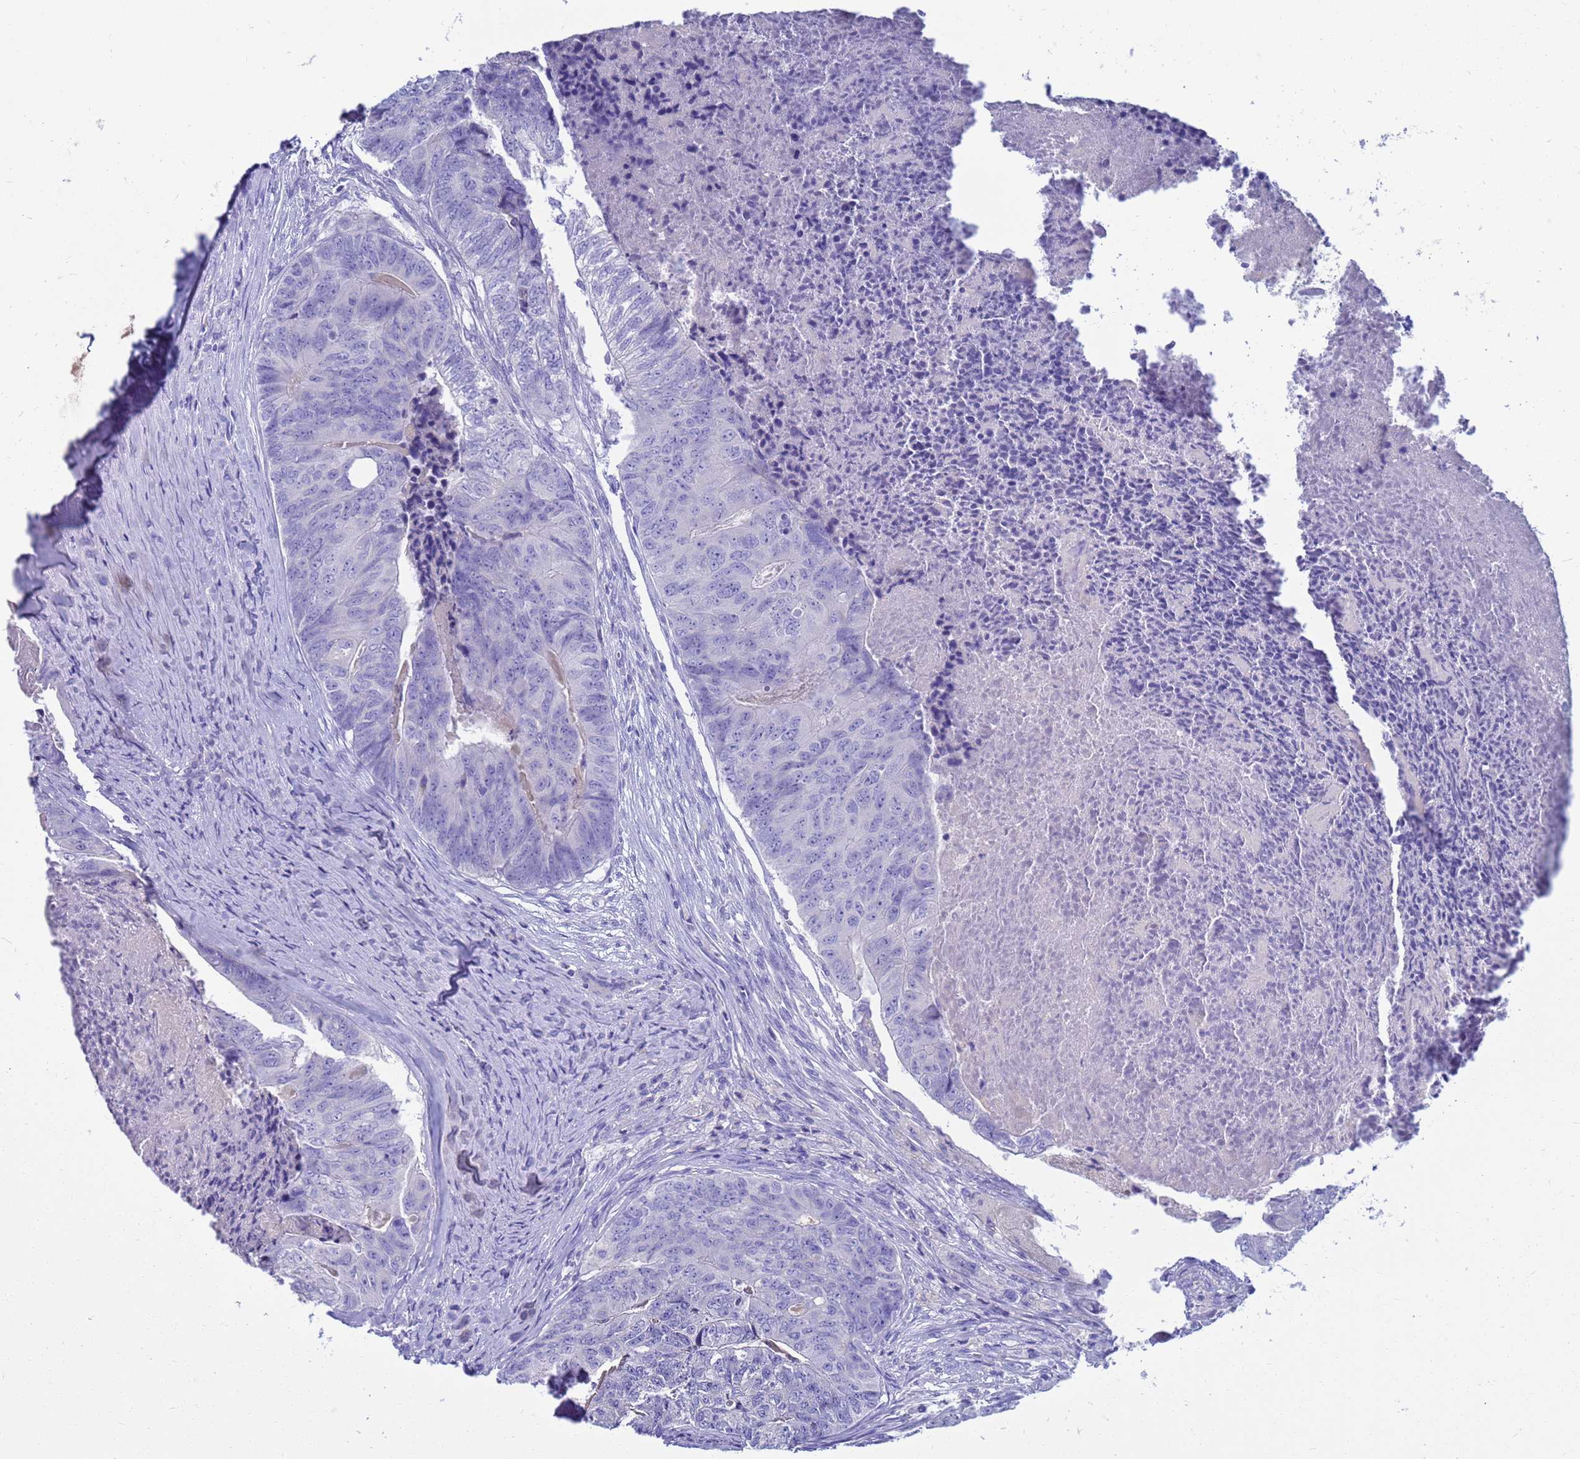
{"staining": {"intensity": "negative", "quantity": "none", "location": "none"}, "tissue": "colorectal cancer", "cell_type": "Tumor cells", "image_type": "cancer", "snomed": [{"axis": "morphology", "description": "Adenocarcinoma, NOS"}, {"axis": "topography", "description": "Colon"}], "caption": "Tumor cells show no significant protein positivity in colorectal adenocarcinoma.", "gene": "SYCN", "patient": {"sex": "female", "age": 67}}